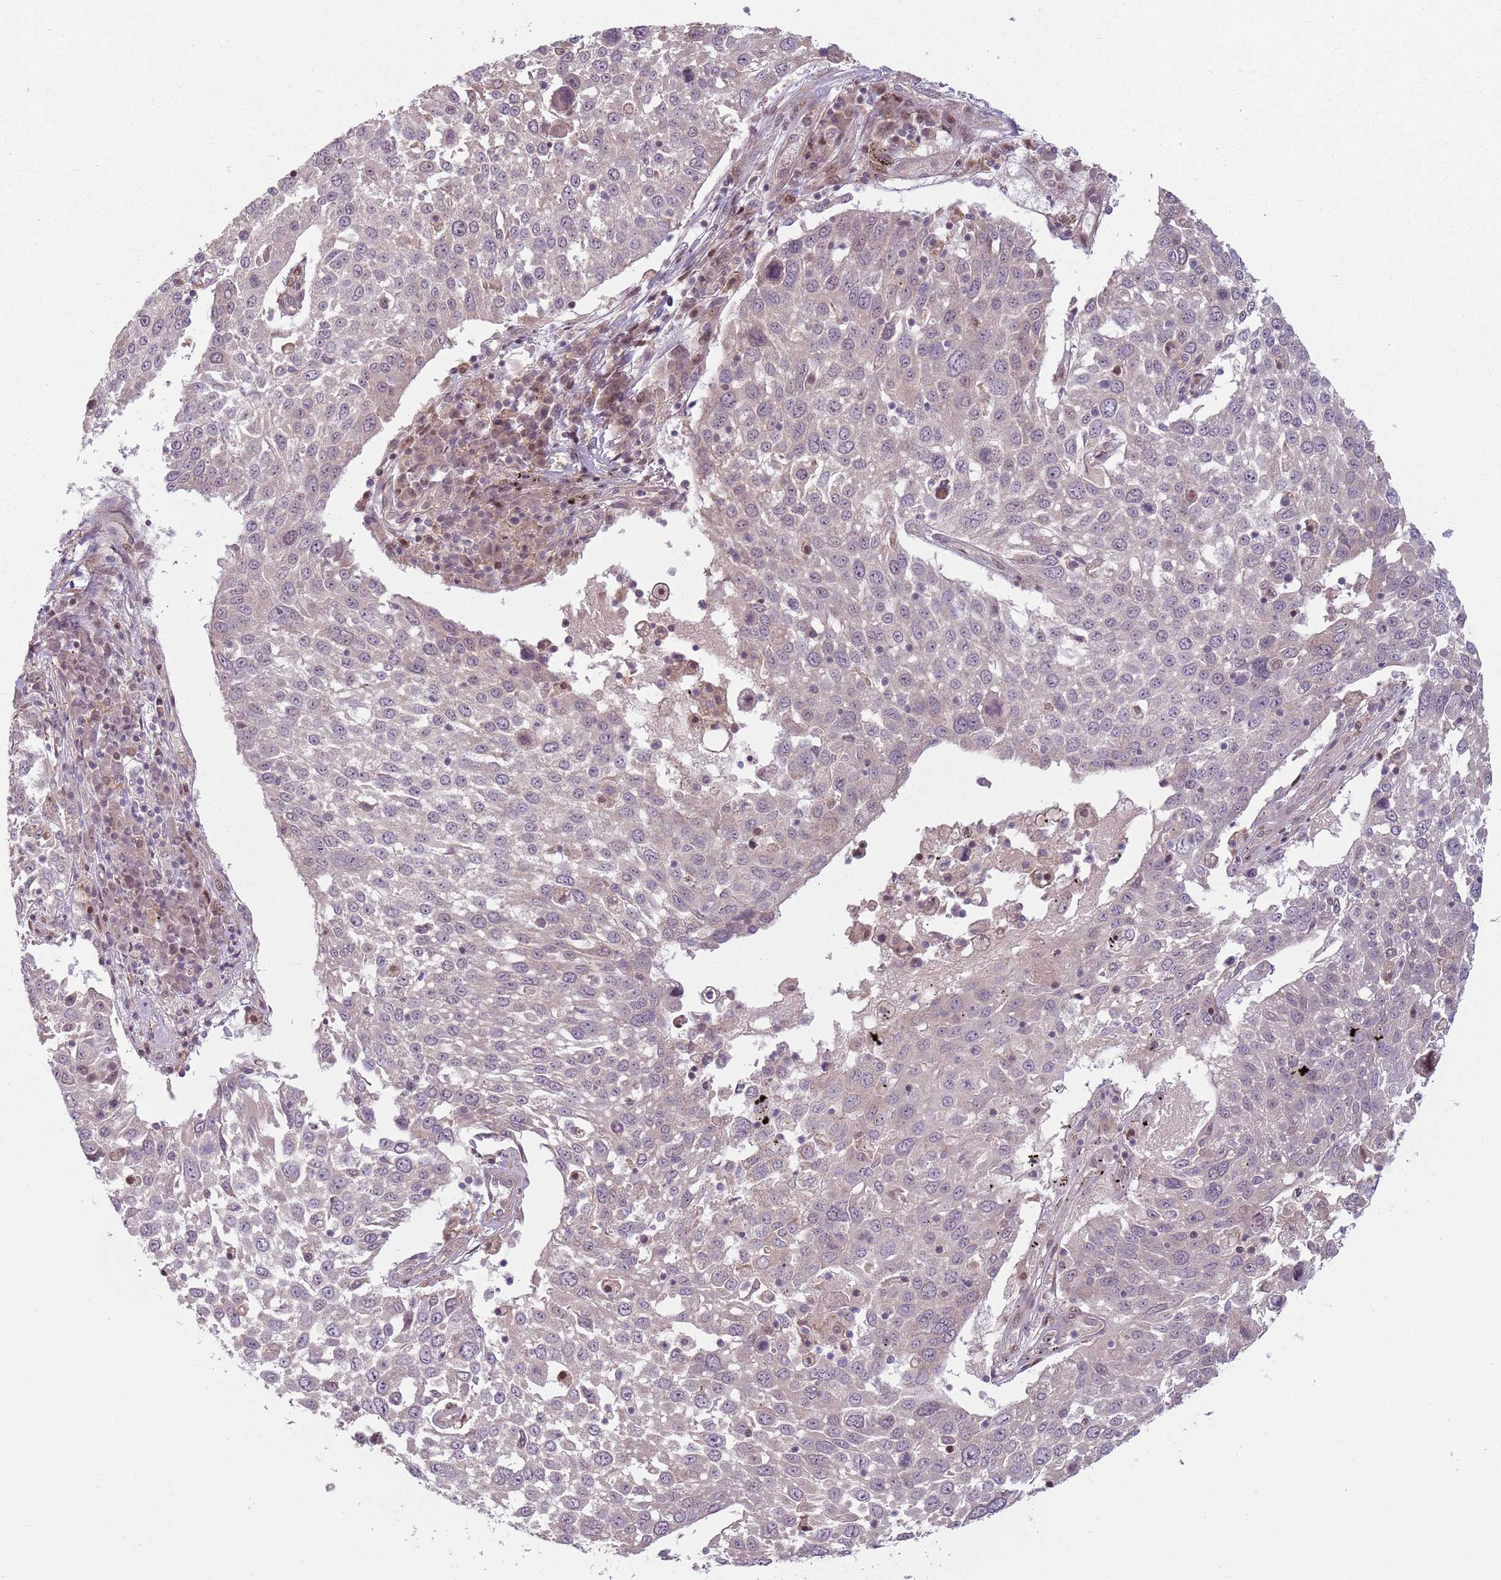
{"staining": {"intensity": "negative", "quantity": "none", "location": "none"}, "tissue": "lung cancer", "cell_type": "Tumor cells", "image_type": "cancer", "snomed": [{"axis": "morphology", "description": "Squamous cell carcinoma, NOS"}, {"axis": "topography", "description": "Lung"}], "caption": "This is an immunohistochemistry (IHC) image of lung cancer (squamous cell carcinoma). There is no expression in tumor cells.", "gene": "ADGRG1", "patient": {"sex": "male", "age": 65}}